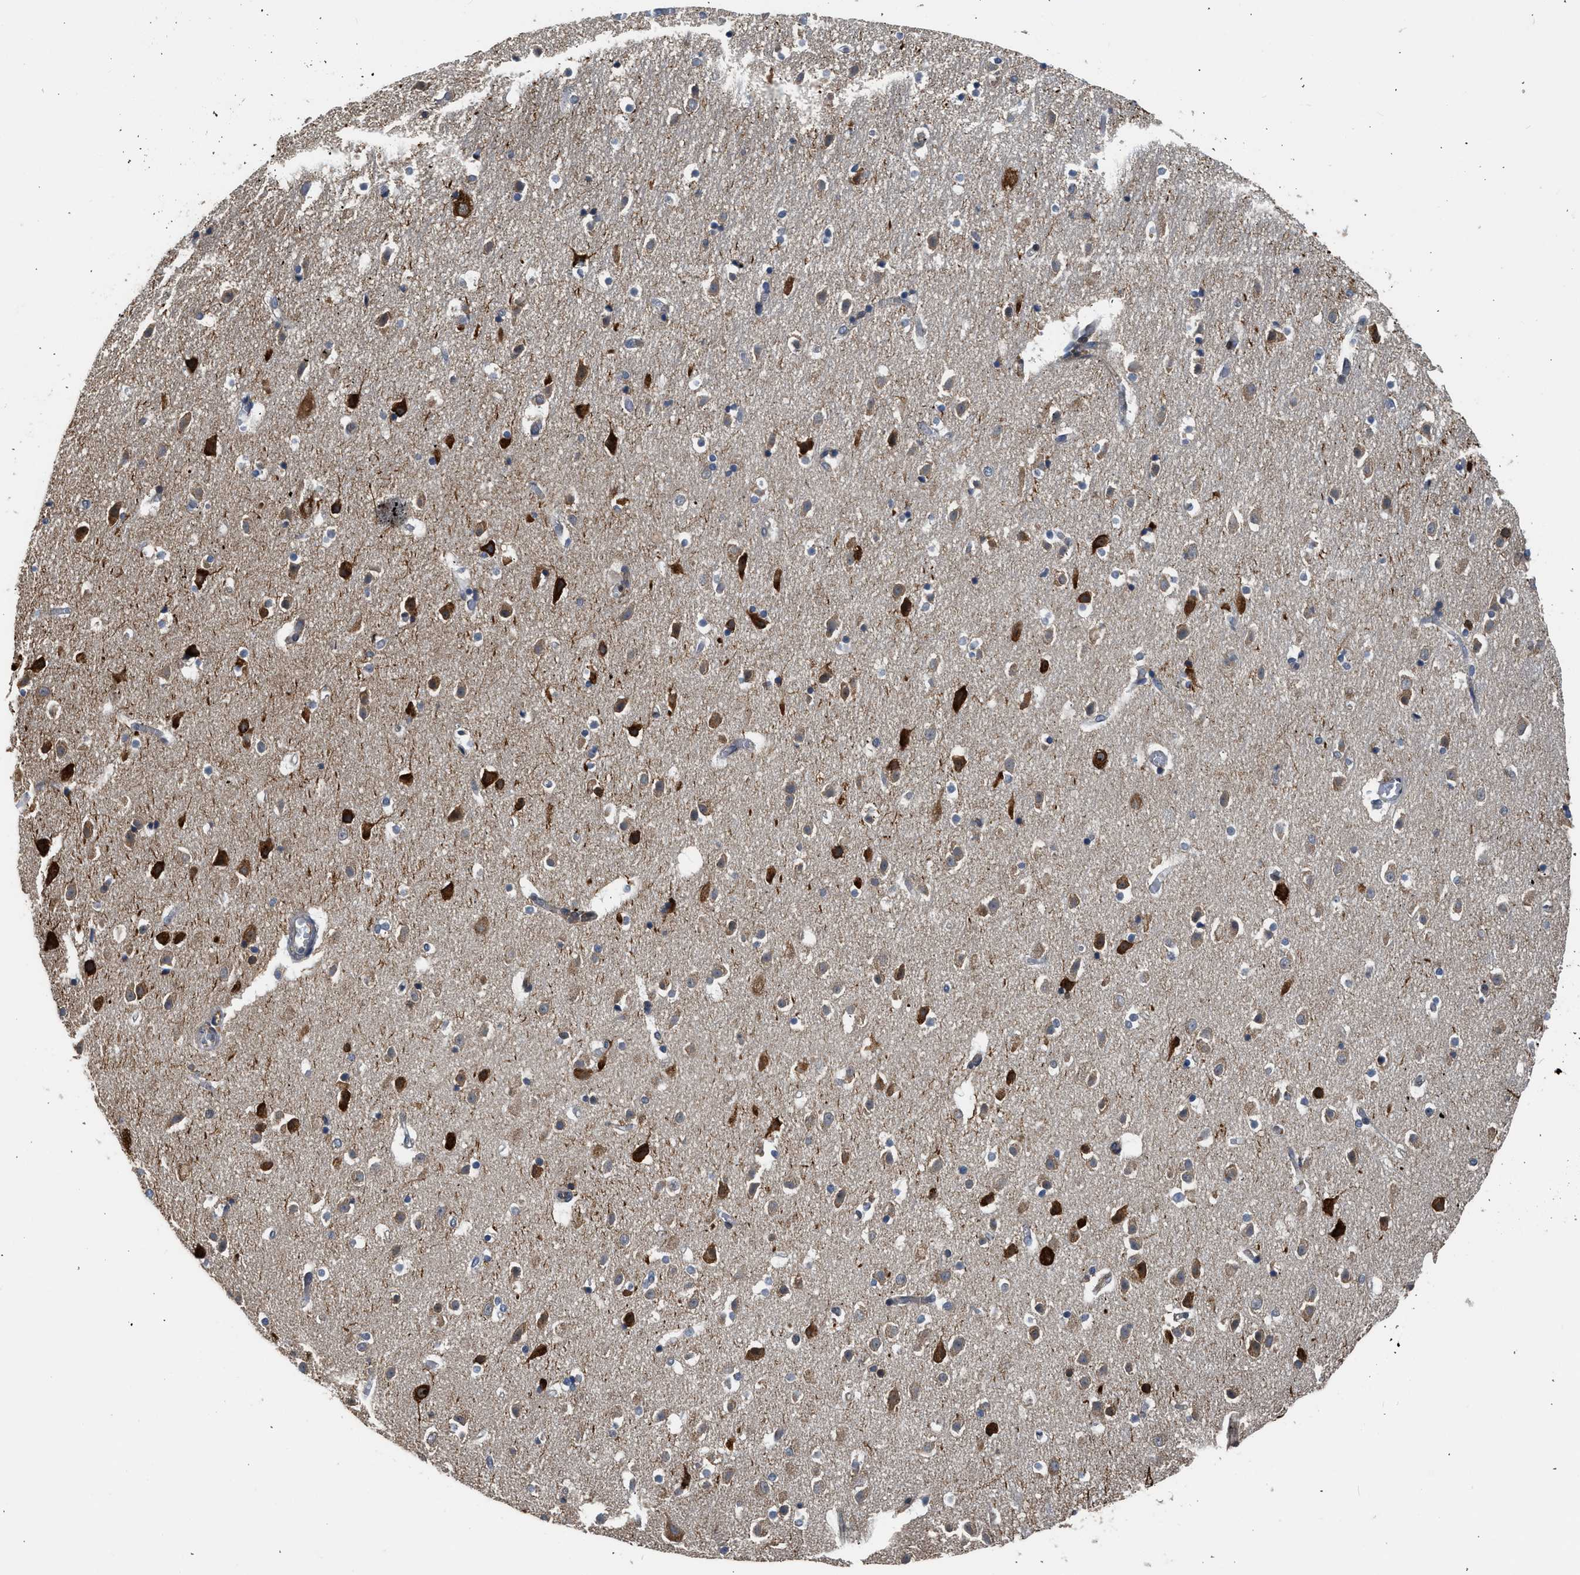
{"staining": {"intensity": "strong", "quantity": "<25%", "location": "cytoplasmic/membranous"}, "tissue": "hippocampus", "cell_type": "Glial cells", "image_type": "normal", "snomed": [{"axis": "morphology", "description": "Normal tissue, NOS"}, {"axis": "topography", "description": "Hippocampus"}], "caption": "Hippocampus stained for a protein (brown) exhibits strong cytoplasmic/membranous positive expression in approximately <25% of glial cells.", "gene": "POLG2", "patient": {"sex": "male", "age": 45}}